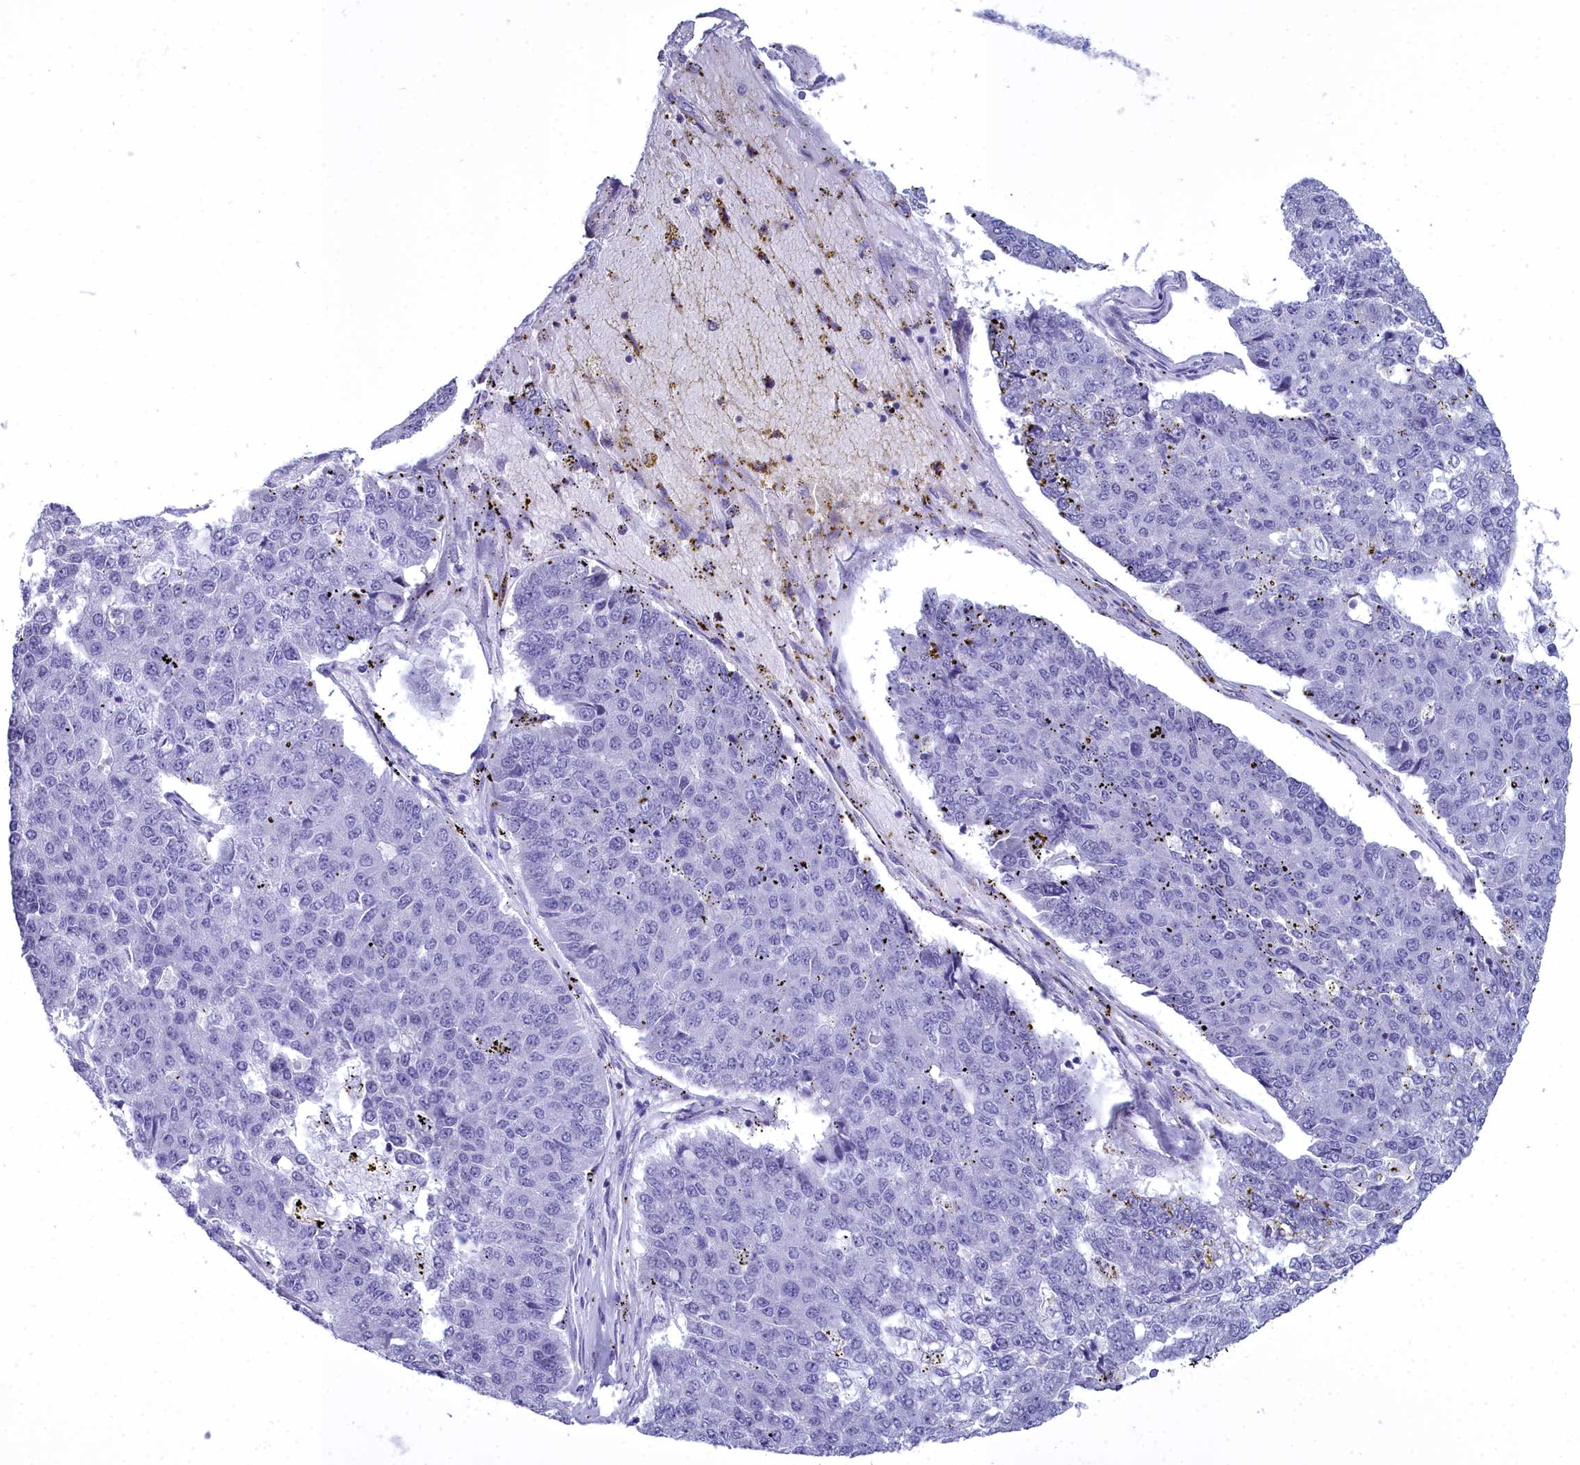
{"staining": {"intensity": "negative", "quantity": "none", "location": "none"}, "tissue": "pancreatic cancer", "cell_type": "Tumor cells", "image_type": "cancer", "snomed": [{"axis": "morphology", "description": "Adenocarcinoma, NOS"}, {"axis": "topography", "description": "Pancreas"}], "caption": "Immunohistochemistry (IHC) photomicrograph of pancreatic cancer stained for a protein (brown), which shows no positivity in tumor cells.", "gene": "MAP6", "patient": {"sex": "male", "age": 50}}